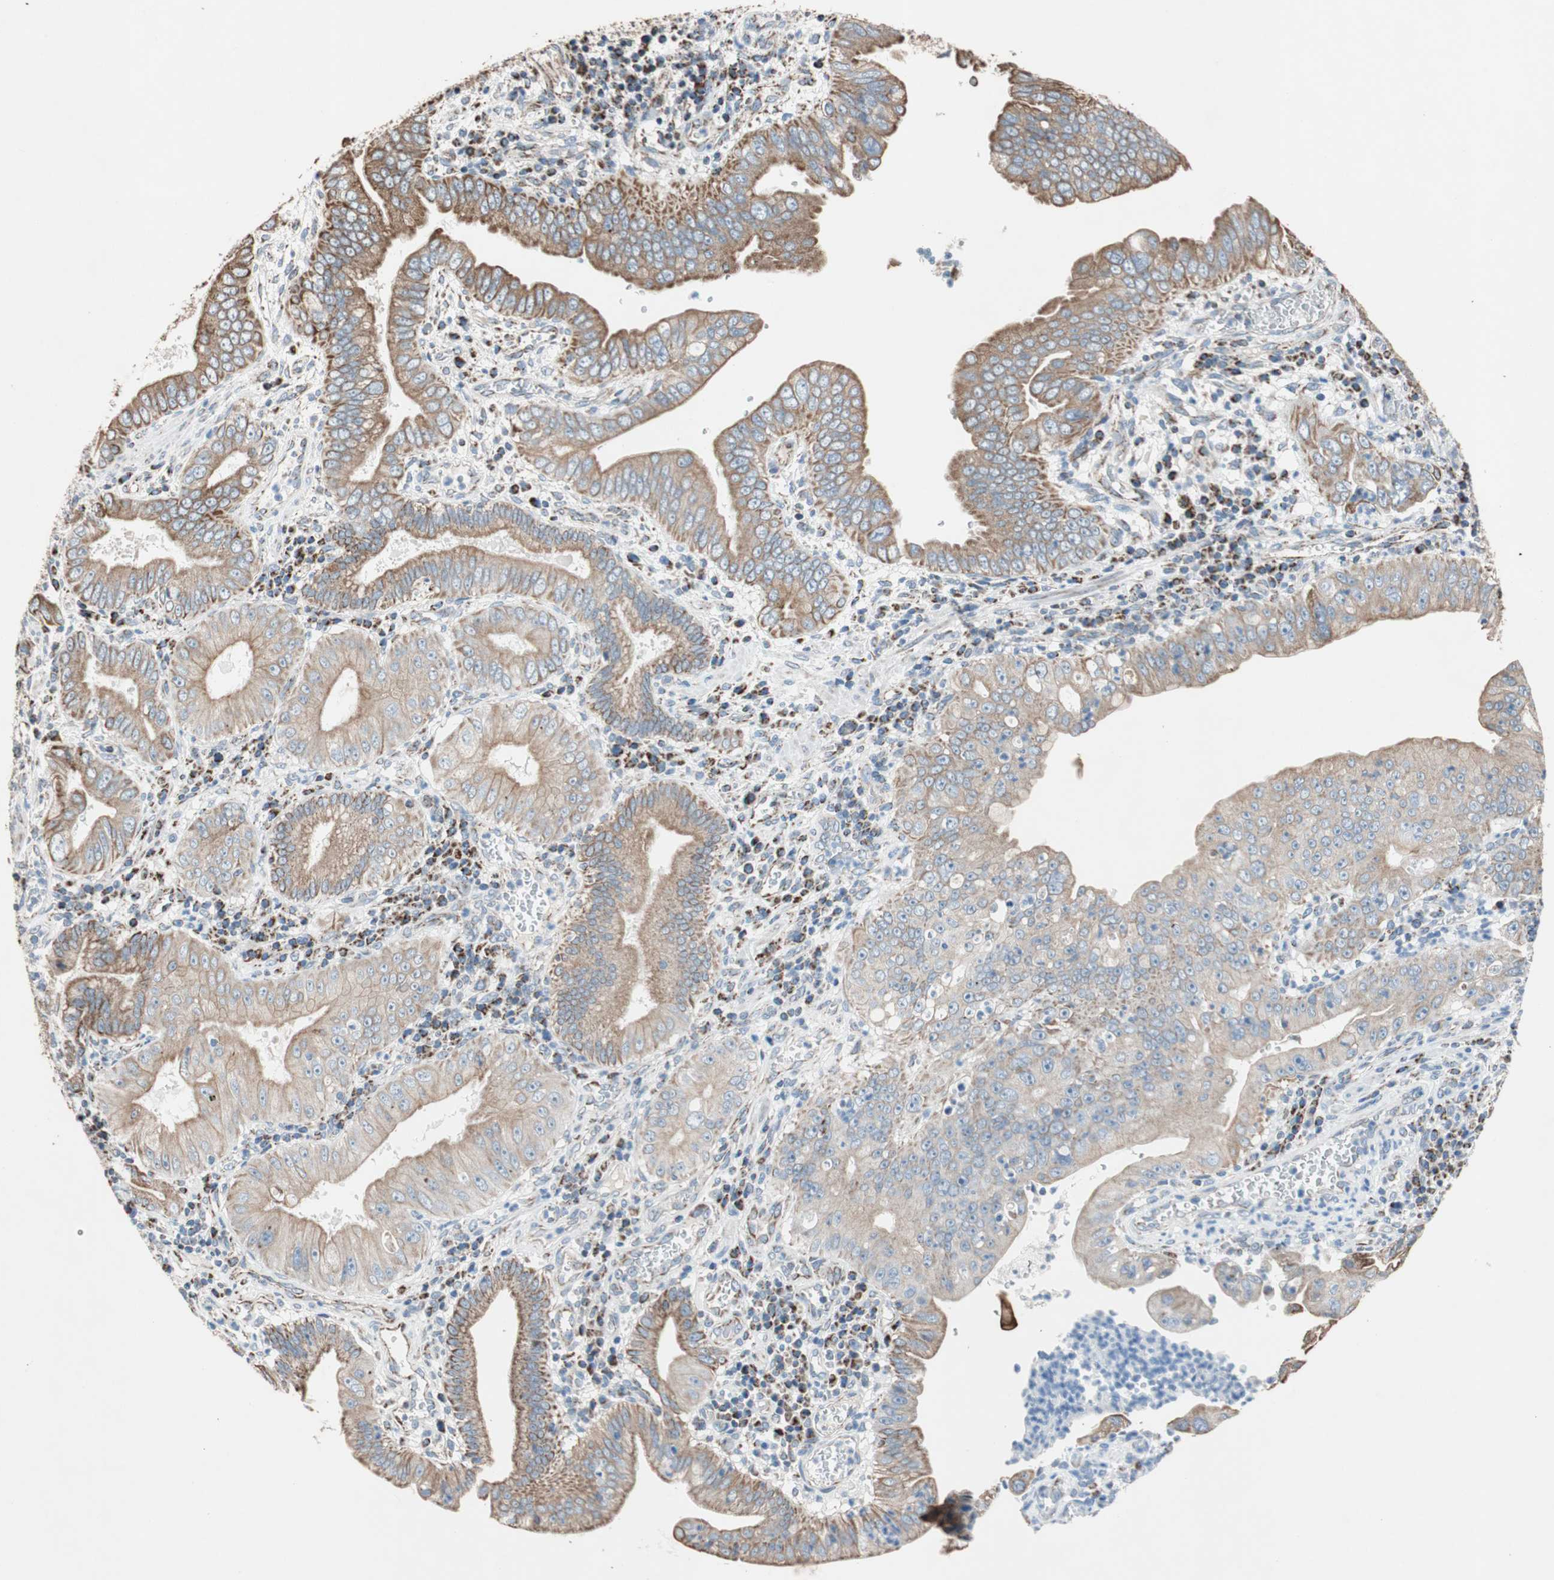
{"staining": {"intensity": "moderate", "quantity": ">75%", "location": "cytoplasmic/membranous"}, "tissue": "pancreatic cancer", "cell_type": "Tumor cells", "image_type": "cancer", "snomed": [{"axis": "morphology", "description": "Normal tissue, NOS"}, {"axis": "topography", "description": "Lymph node"}], "caption": "Protein staining shows moderate cytoplasmic/membranous positivity in approximately >75% of tumor cells in pancreatic cancer.", "gene": "PCSK4", "patient": {"sex": "male", "age": 50}}